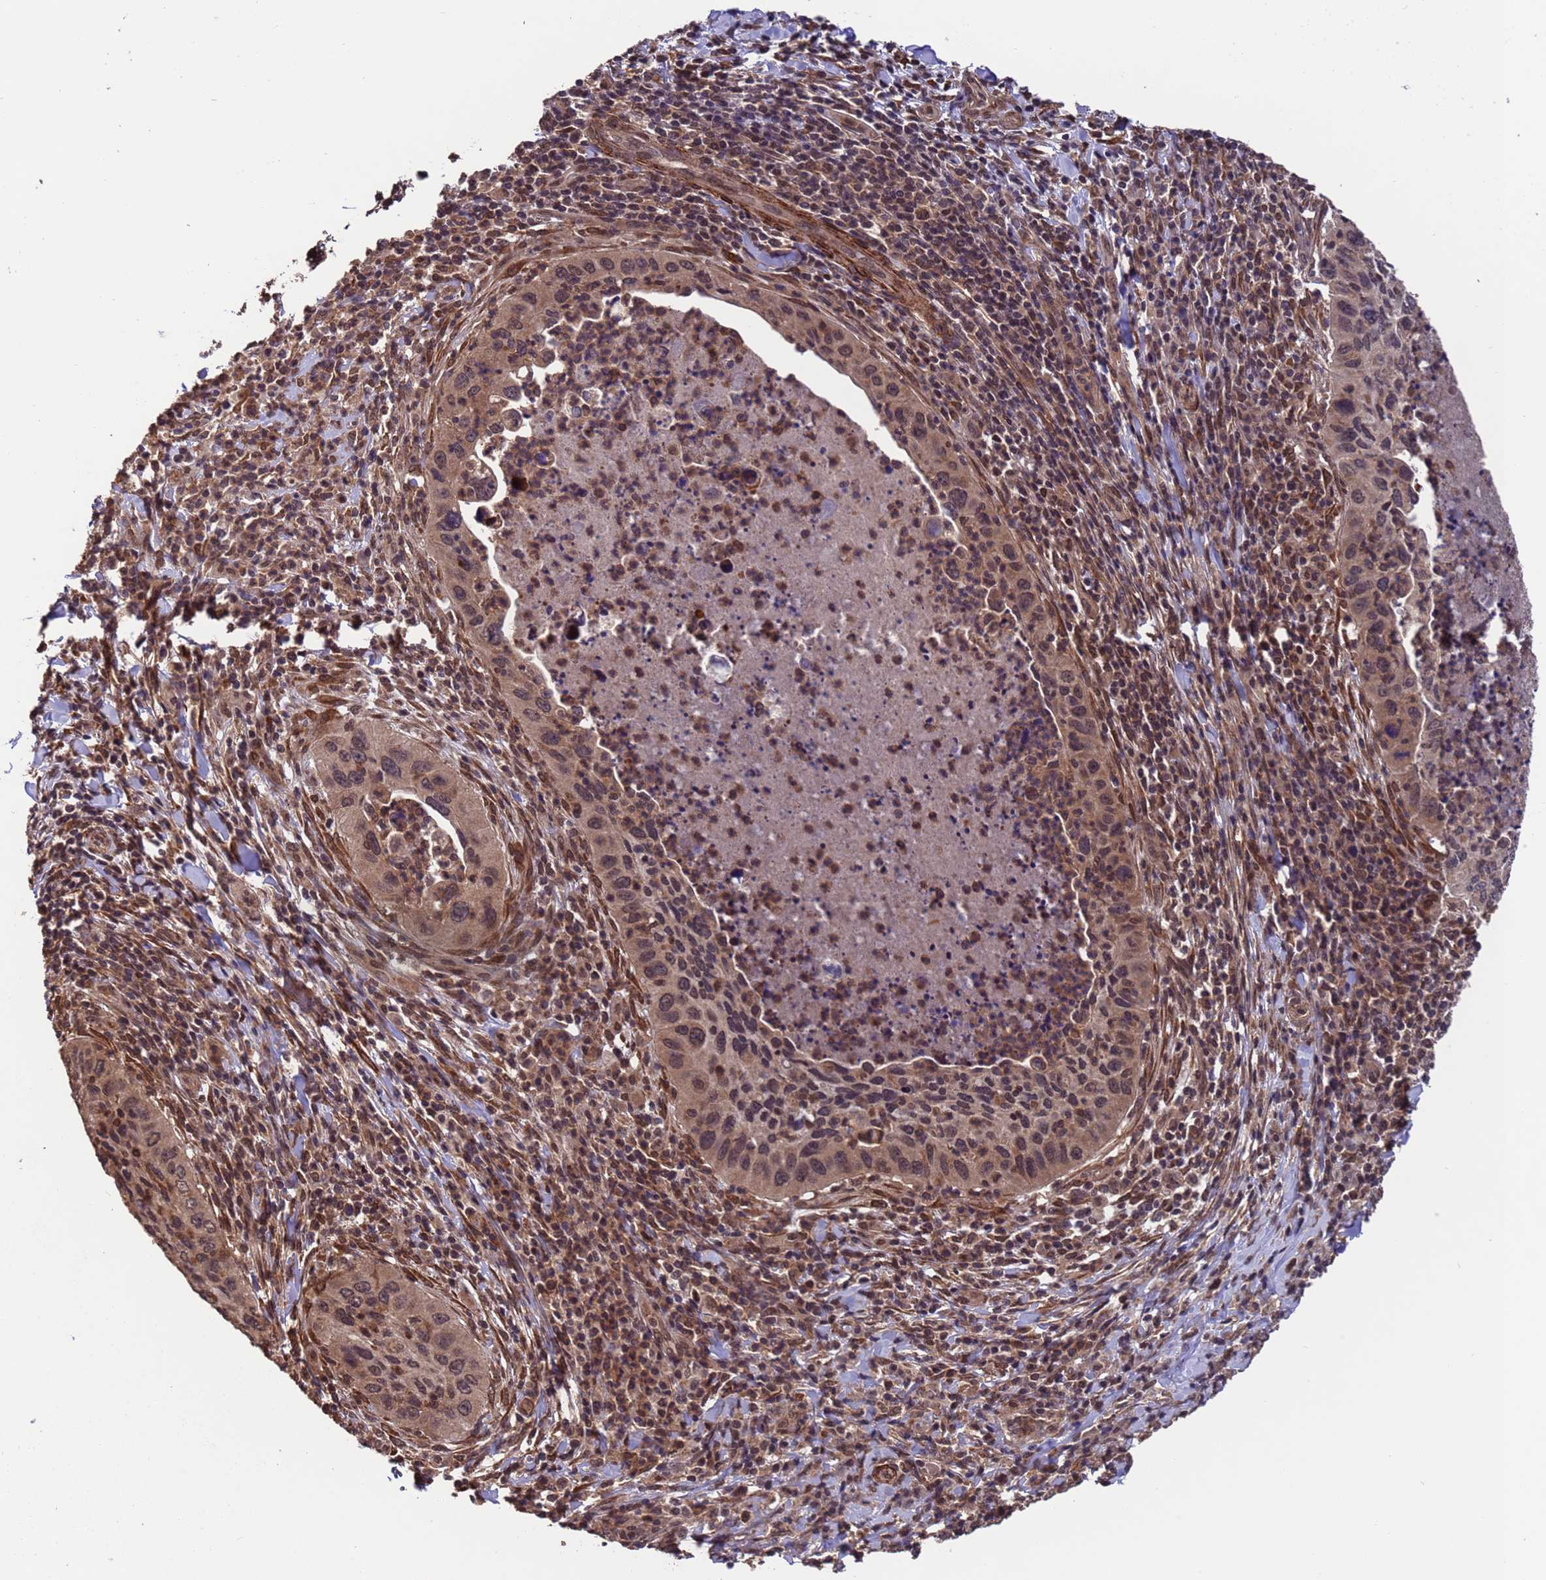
{"staining": {"intensity": "moderate", "quantity": ">75%", "location": "nuclear"}, "tissue": "cervical cancer", "cell_type": "Tumor cells", "image_type": "cancer", "snomed": [{"axis": "morphology", "description": "Squamous cell carcinoma, NOS"}, {"axis": "topography", "description": "Cervix"}], "caption": "Tumor cells demonstrate moderate nuclear staining in about >75% of cells in cervical cancer (squamous cell carcinoma).", "gene": "VSTM4", "patient": {"sex": "female", "age": 38}}